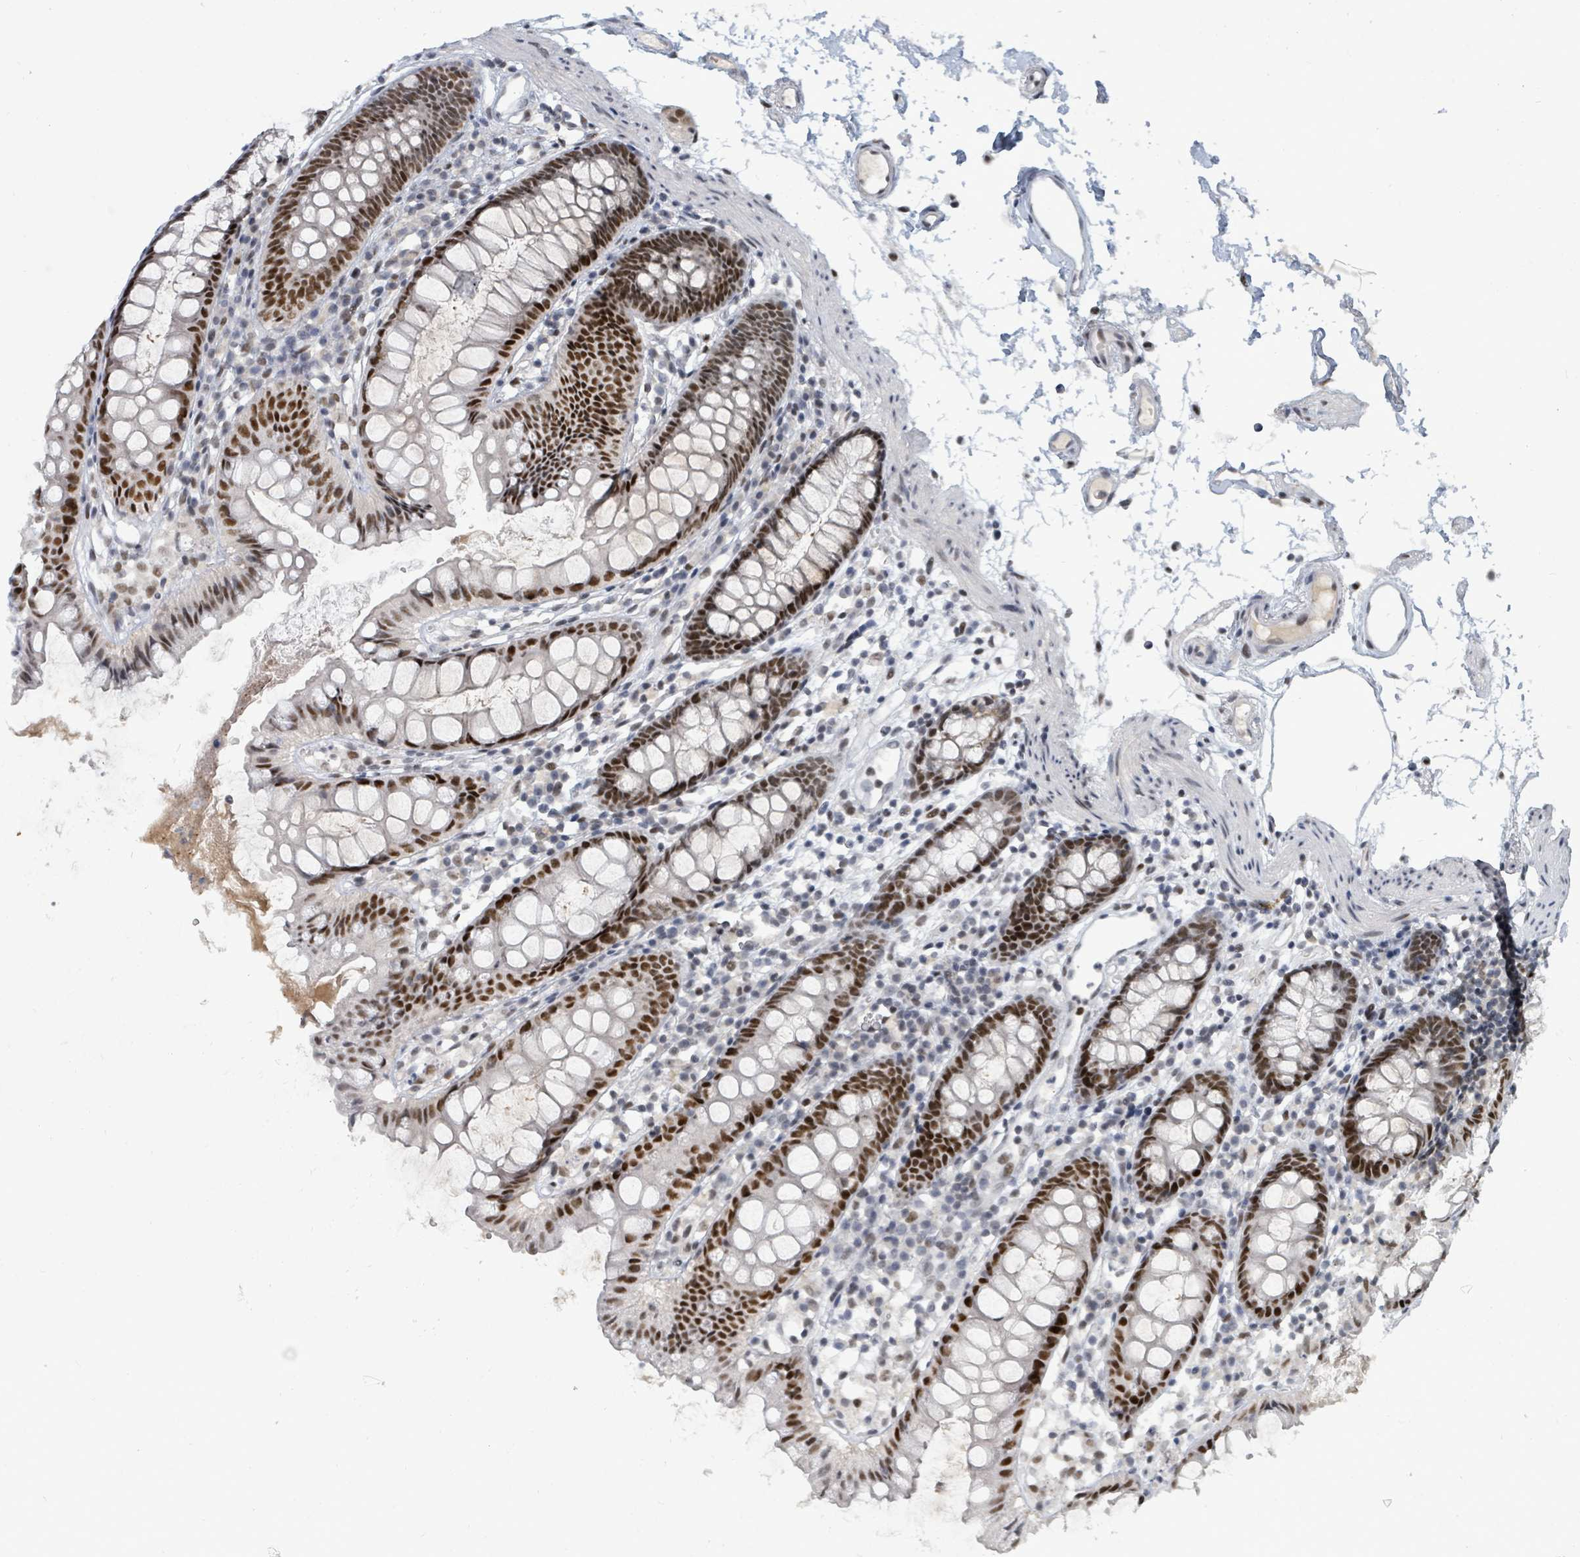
{"staining": {"intensity": "negative", "quantity": "none", "location": "none"}, "tissue": "colon", "cell_type": "Endothelial cells", "image_type": "normal", "snomed": [{"axis": "morphology", "description": "Normal tissue, NOS"}, {"axis": "topography", "description": "Colon"}], "caption": "Protein analysis of unremarkable colon demonstrates no significant positivity in endothelial cells. (Stains: DAB (3,3'-diaminobenzidine) immunohistochemistry (IHC) with hematoxylin counter stain, Microscopy: brightfield microscopy at high magnification).", "gene": "UCK1", "patient": {"sex": "female", "age": 84}}